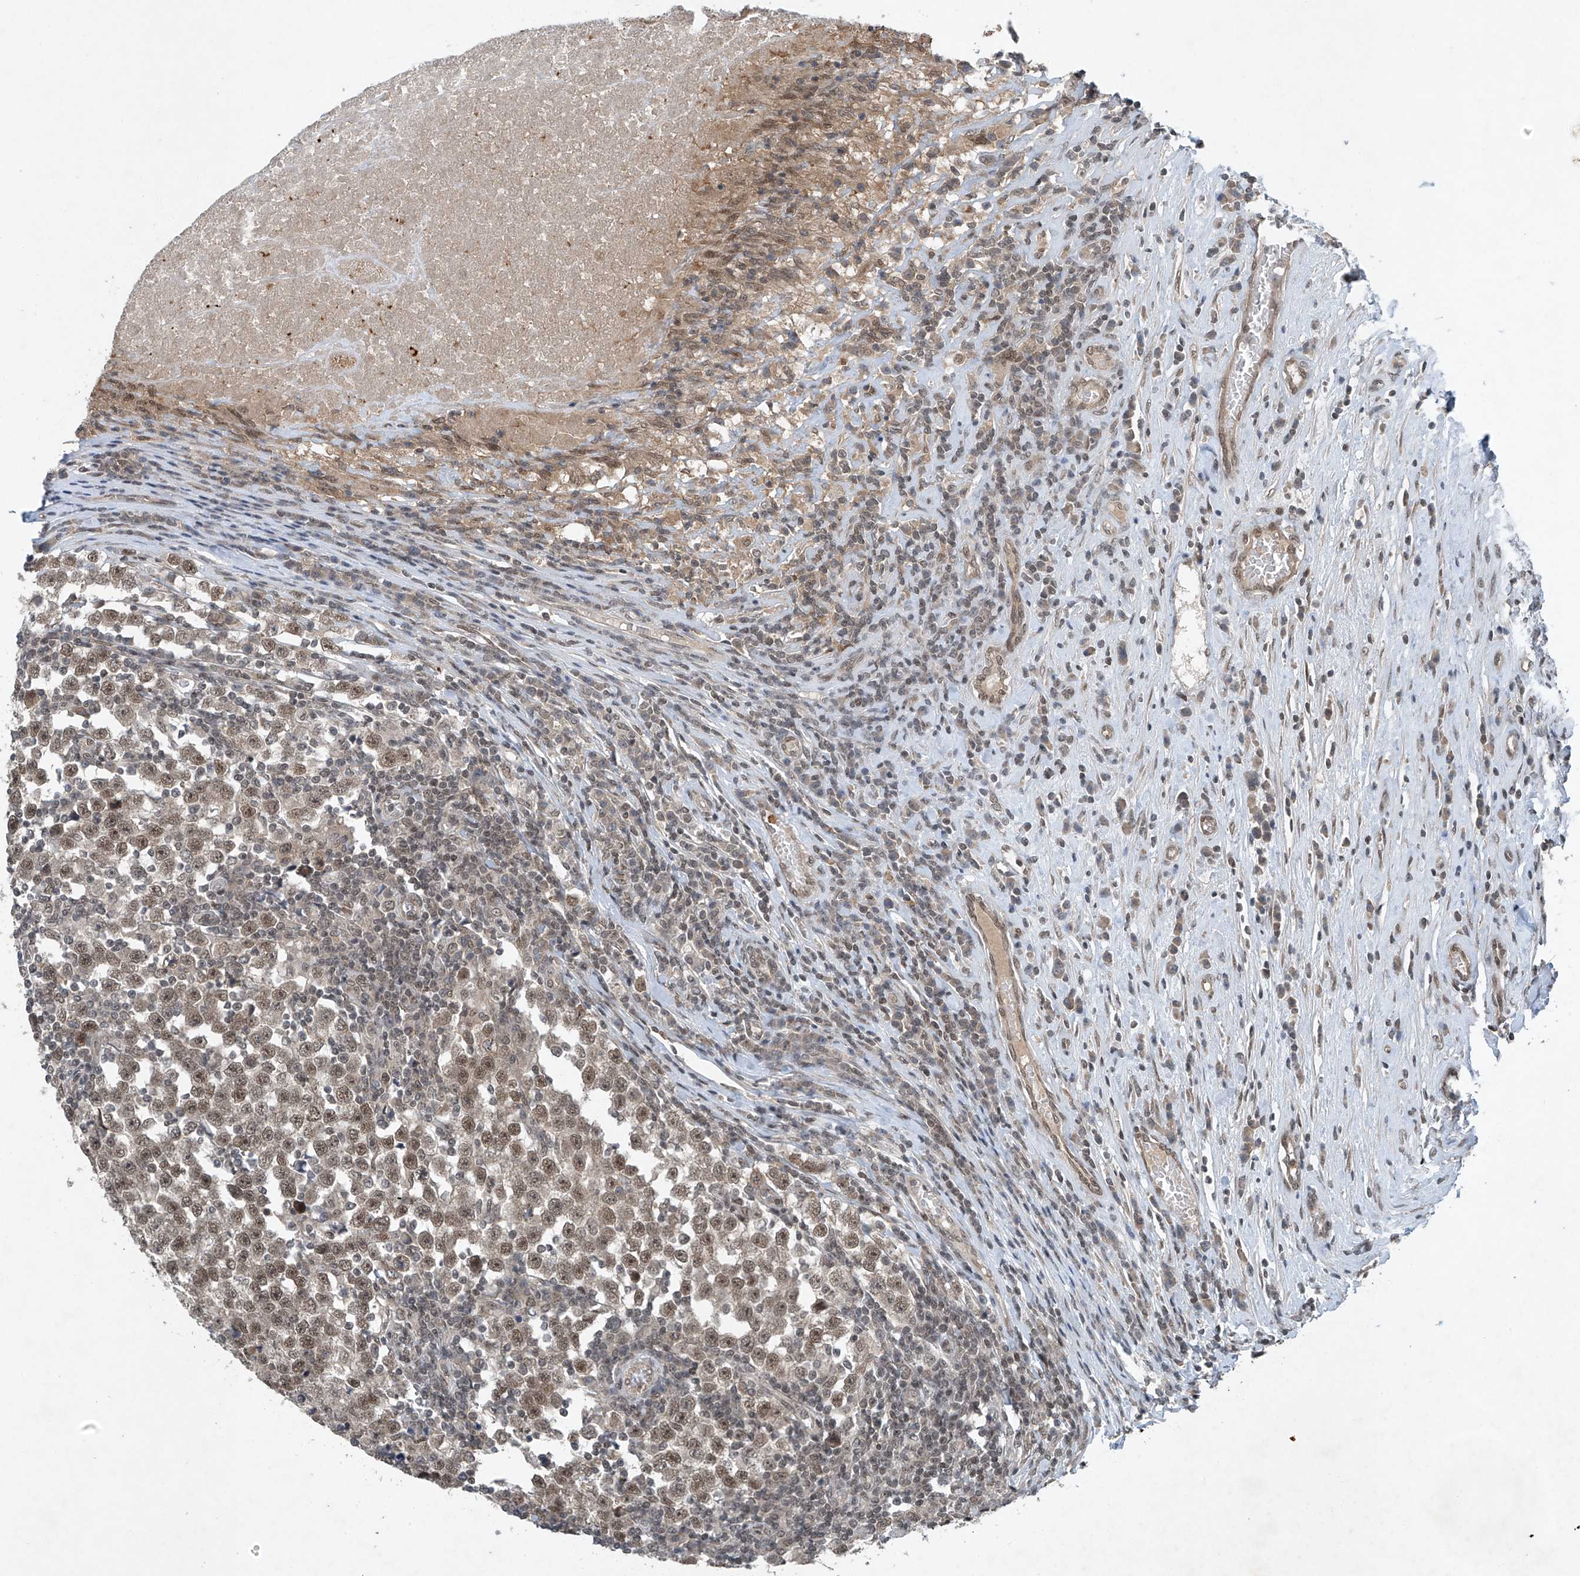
{"staining": {"intensity": "moderate", "quantity": ">75%", "location": "nuclear"}, "tissue": "testis cancer", "cell_type": "Tumor cells", "image_type": "cancer", "snomed": [{"axis": "morphology", "description": "Normal tissue, NOS"}, {"axis": "morphology", "description": "Seminoma, NOS"}, {"axis": "topography", "description": "Testis"}], "caption": "The photomicrograph demonstrates staining of testis cancer, revealing moderate nuclear protein positivity (brown color) within tumor cells.", "gene": "TAF8", "patient": {"sex": "male", "age": 43}}